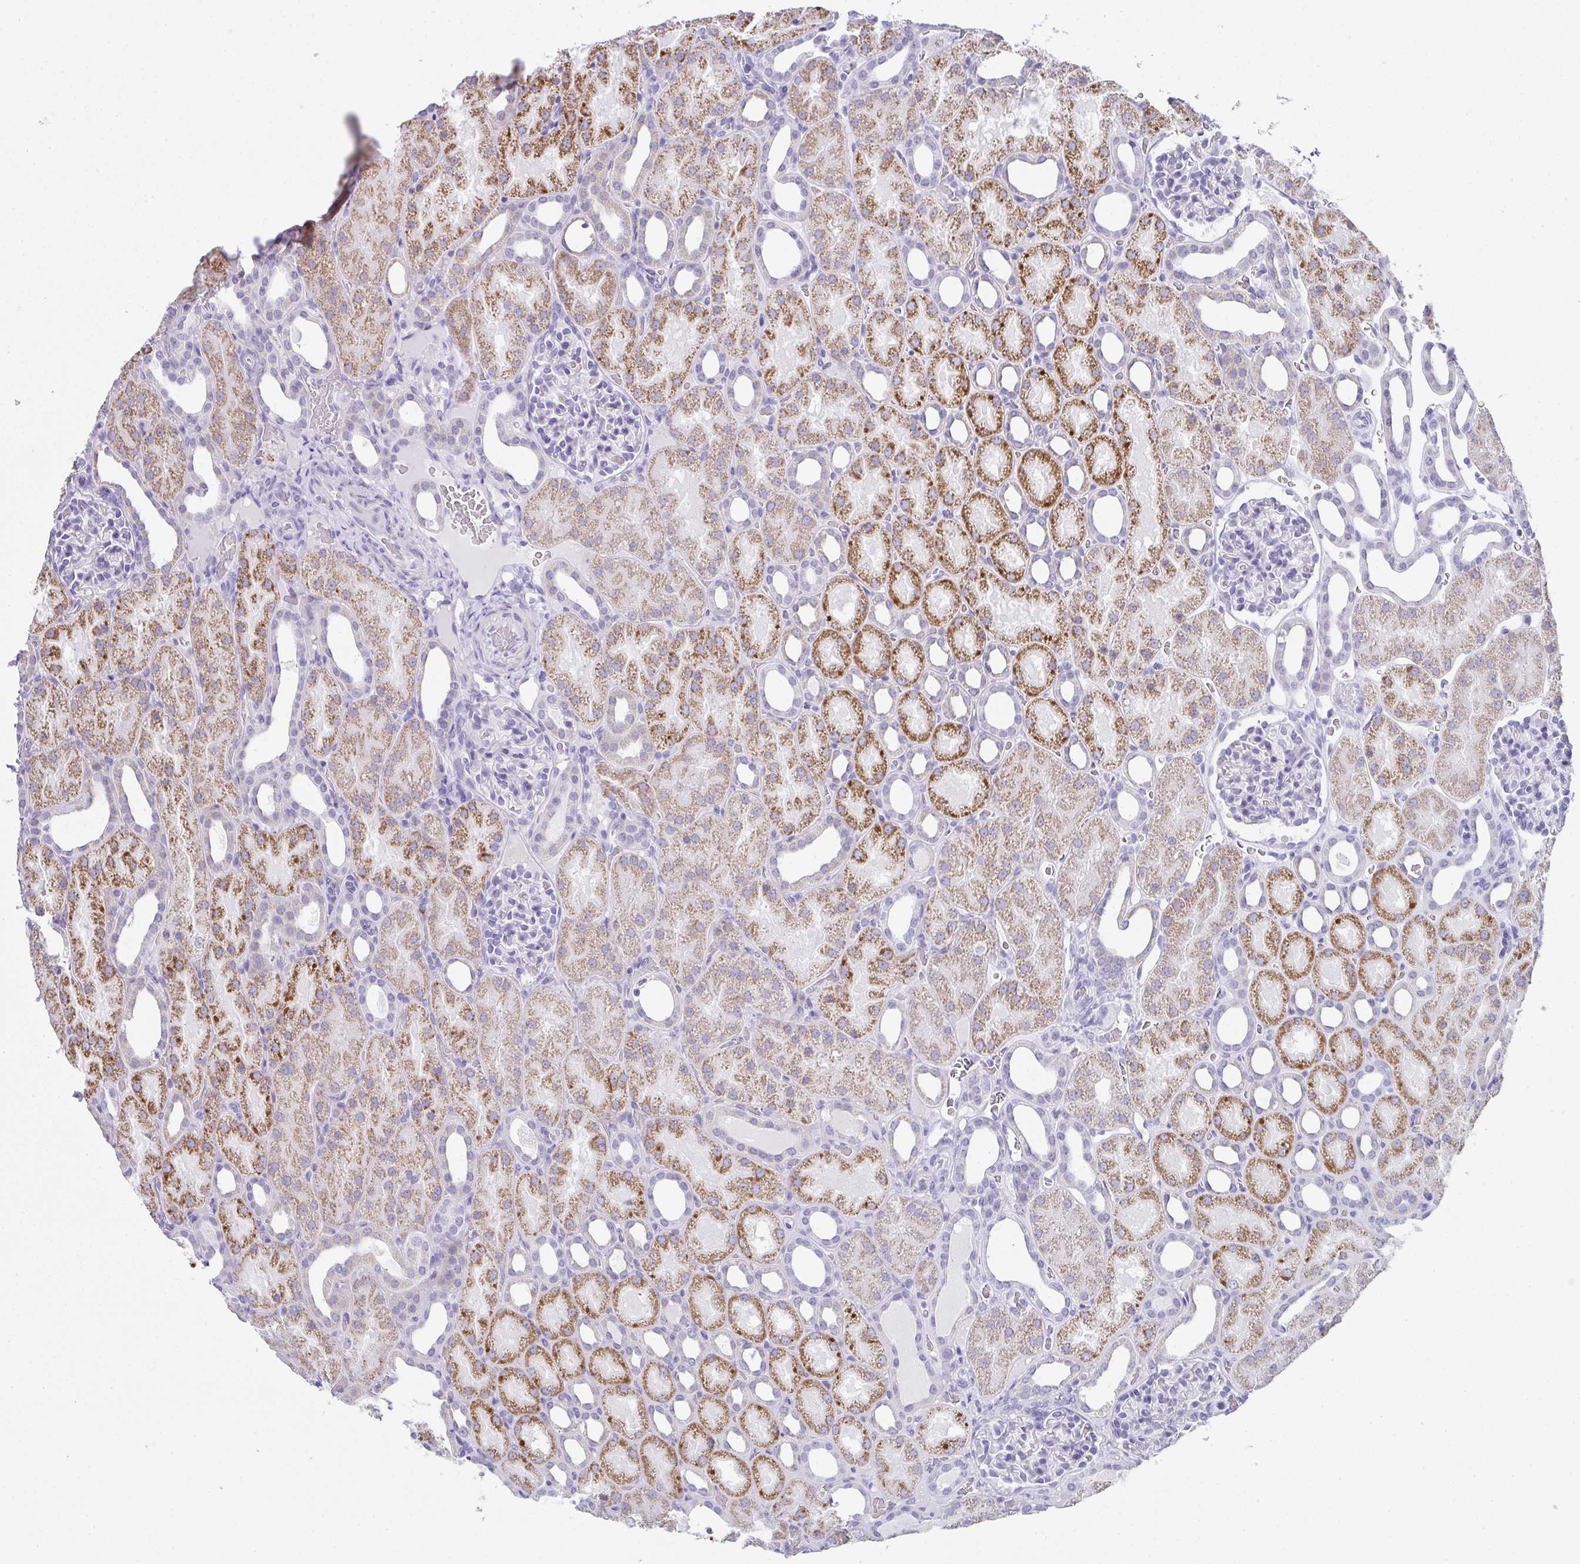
{"staining": {"intensity": "negative", "quantity": "none", "location": "none"}, "tissue": "kidney", "cell_type": "Cells in glomeruli", "image_type": "normal", "snomed": [{"axis": "morphology", "description": "Normal tissue, NOS"}, {"axis": "topography", "description": "Kidney"}], "caption": "Immunohistochemical staining of benign kidney exhibits no significant expression in cells in glomeruli.", "gene": "RLF", "patient": {"sex": "male", "age": 2}}